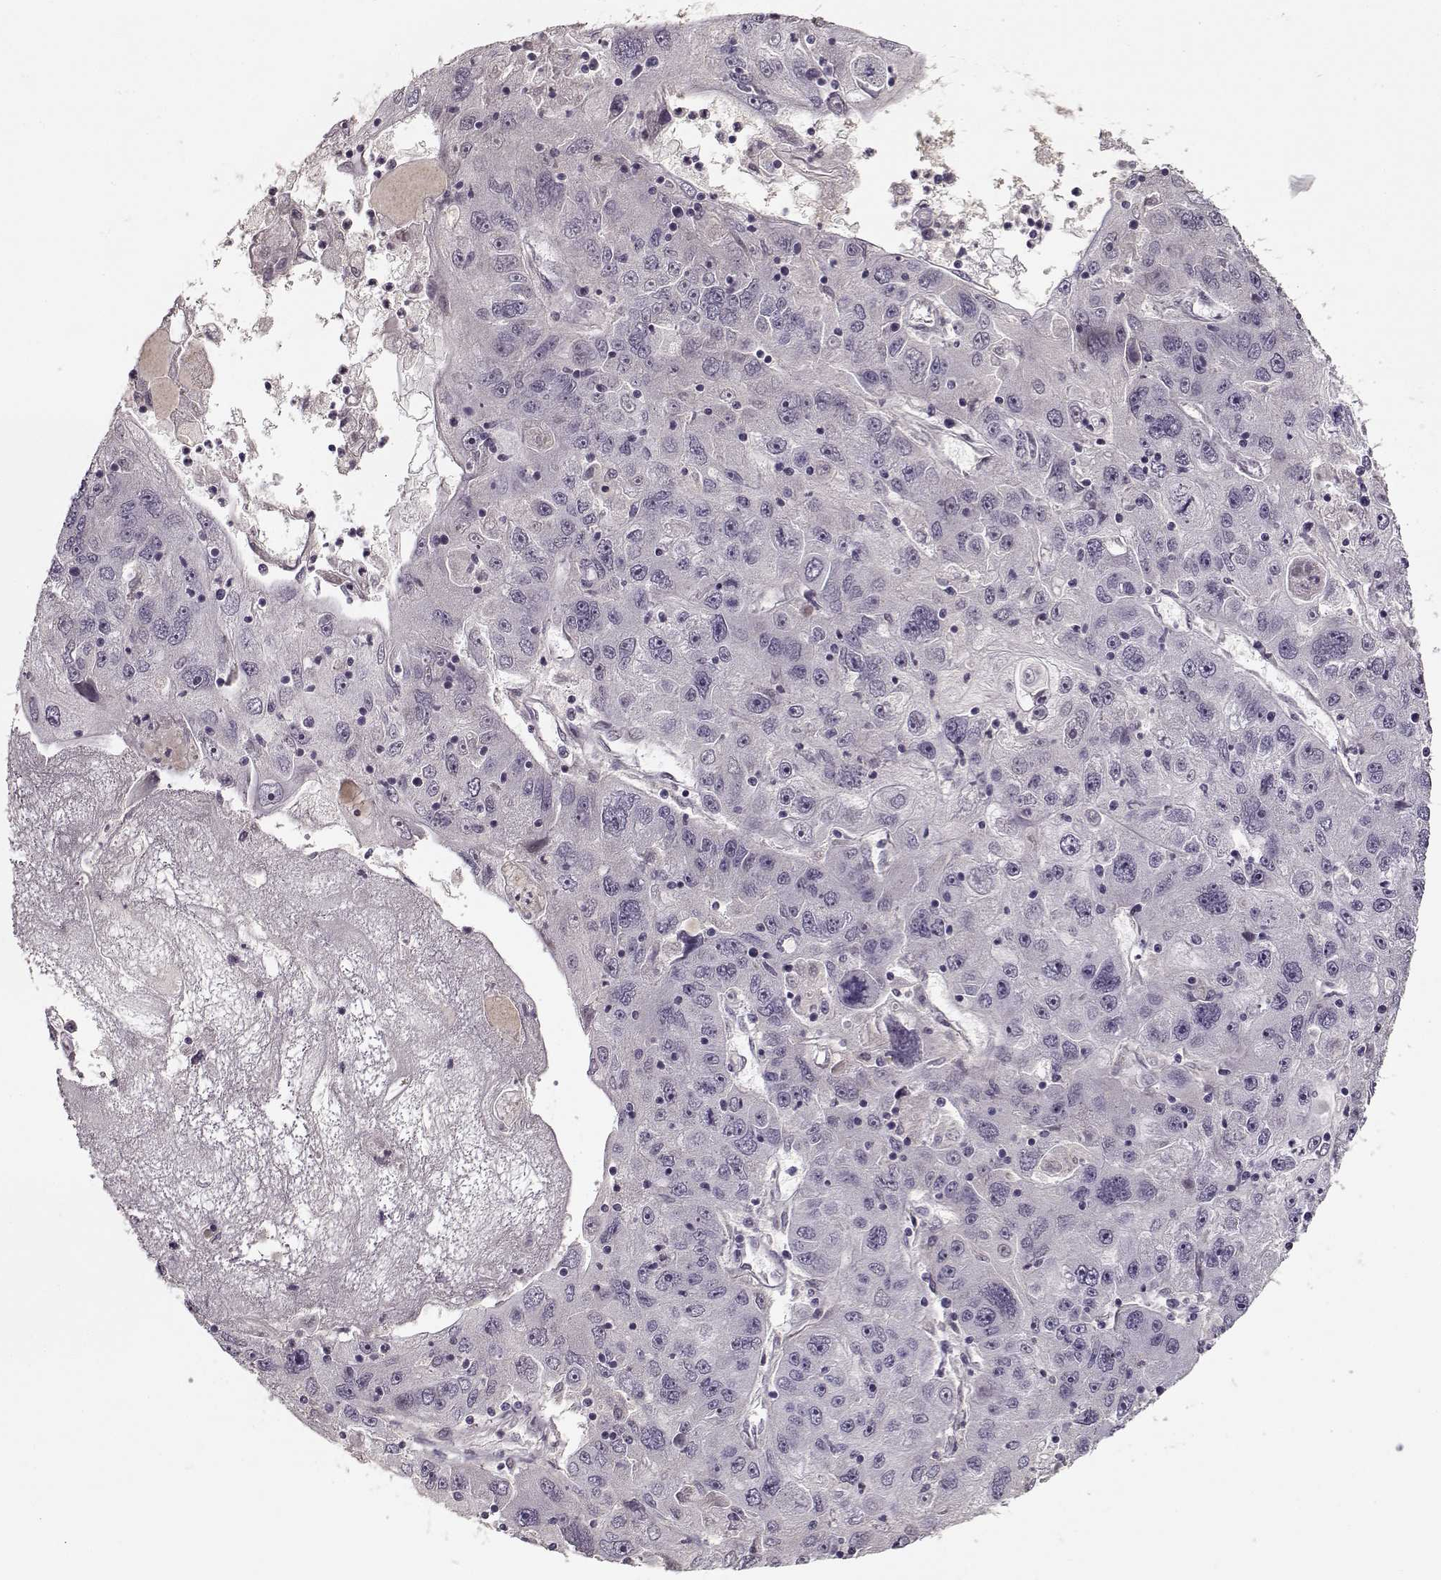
{"staining": {"intensity": "negative", "quantity": "none", "location": "none"}, "tissue": "stomach cancer", "cell_type": "Tumor cells", "image_type": "cancer", "snomed": [{"axis": "morphology", "description": "Adenocarcinoma, NOS"}, {"axis": "topography", "description": "Stomach"}], "caption": "High power microscopy image of an immunohistochemistry micrograph of stomach cancer (adenocarcinoma), revealing no significant staining in tumor cells.", "gene": "LUM", "patient": {"sex": "male", "age": 56}}